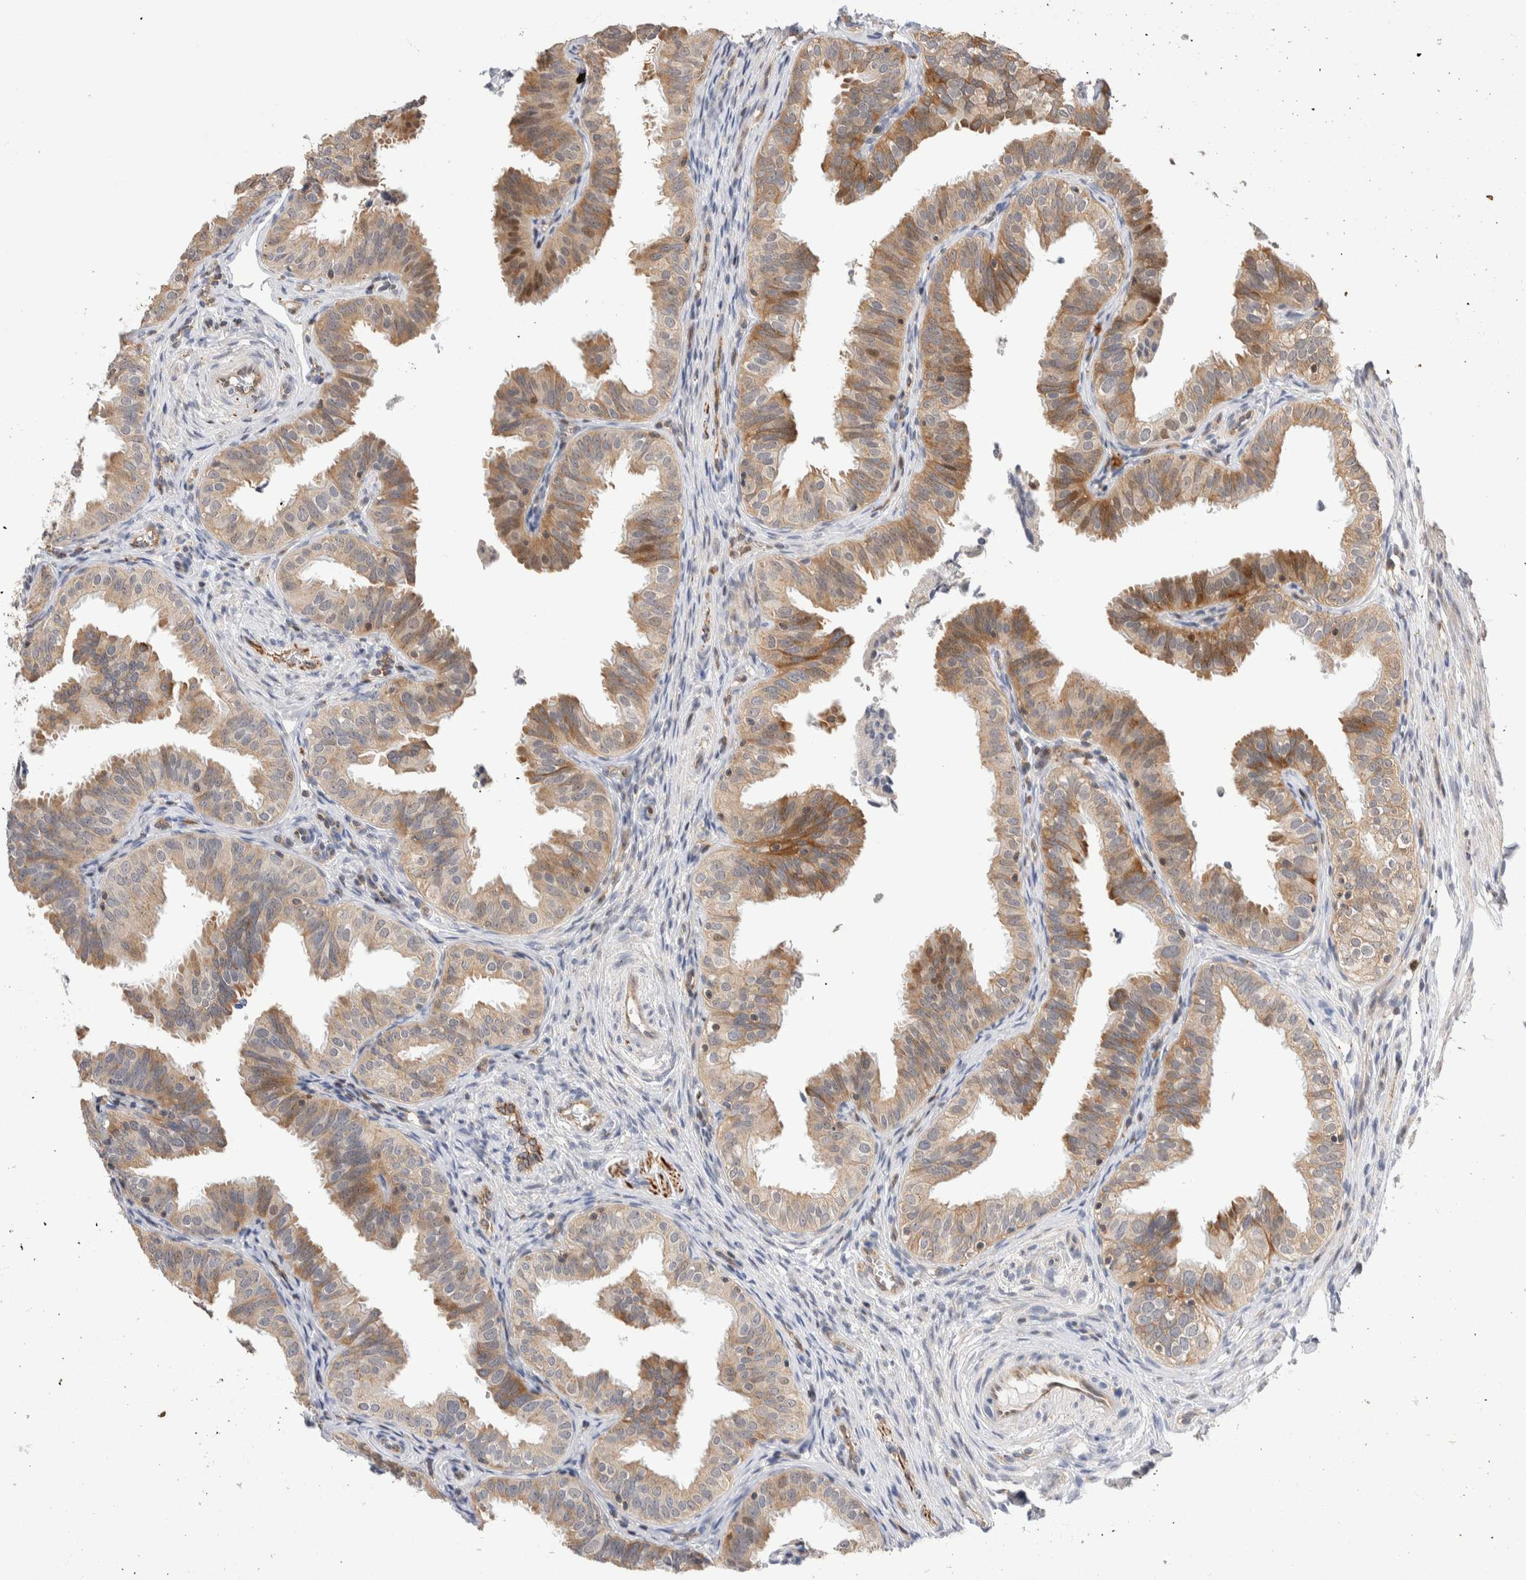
{"staining": {"intensity": "weak", "quantity": "25%-75%", "location": "cytoplasmic/membranous"}, "tissue": "fallopian tube", "cell_type": "Glandular cells", "image_type": "normal", "snomed": [{"axis": "morphology", "description": "Normal tissue, NOS"}, {"axis": "topography", "description": "Fallopian tube"}], "caption": "A high-resolution histopathology image shows IHC staining of benign fallopian tube, which shows weak cytoplasmic/membranous expression in approximately 25%-75% of glandular cells.", "gene": "NSMAF", "patient": {"sex": "female", "age": 35}}